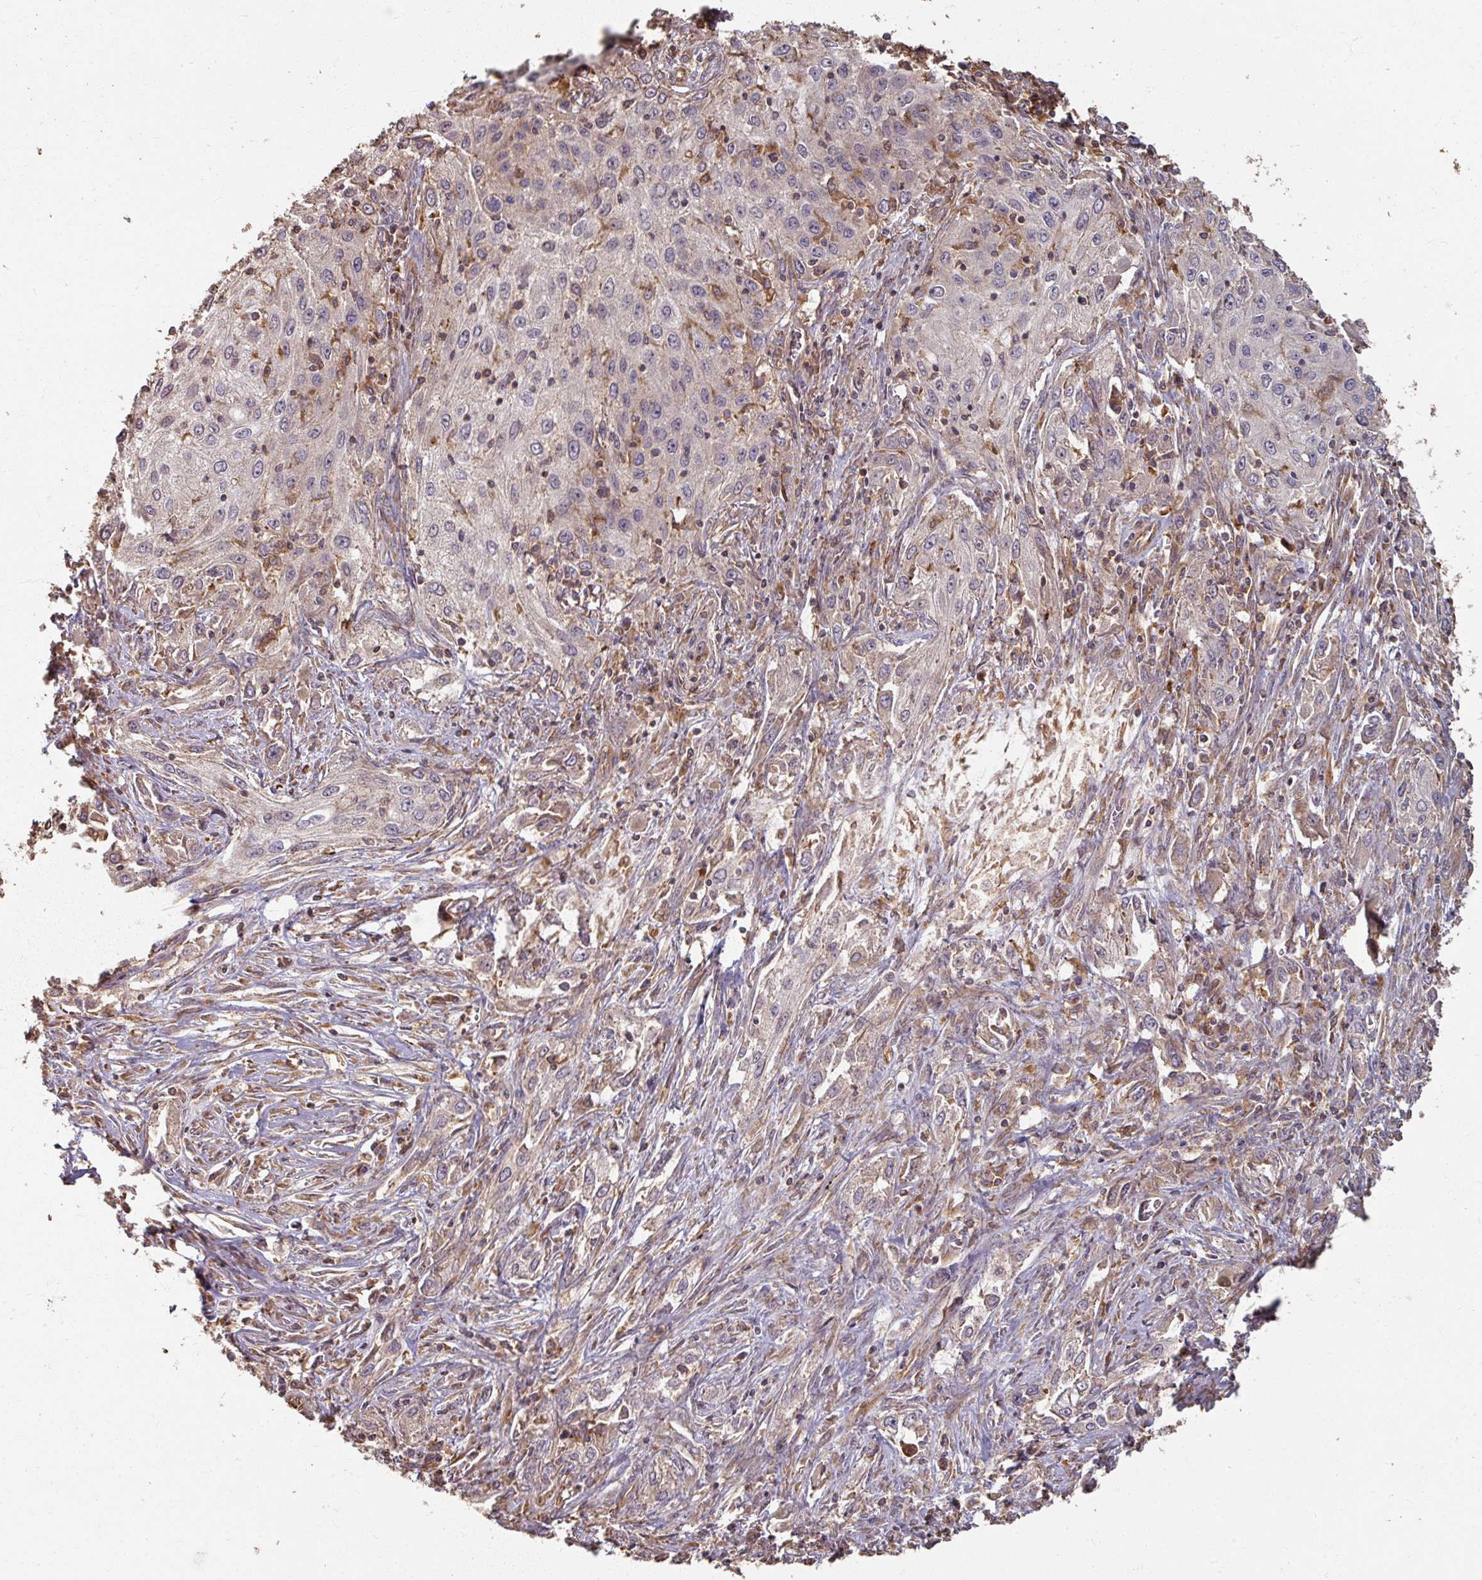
{"staining": {"intensity": "moderate", "quantity": "<25%", "location": "cytoplasmic/membranous"}, "tissue": "lung cancer", "cell_type": "Tumor cells", "image_type": "cancer", "snomed": [{"axis": "morphology", "description": "Squamous cell carcinoma, NOS"}, {"axis": "topography", "description": "Lung"}], "caption": "Protein staining demonstrates moderate cytoplasmic/membranous expression in about <25% of tumor cells in lung cancer. The staining was performed using DAB to visualize the protein expression in brown, while the nuclei were stained in blue with hematoxylin (Magnification: 20x).", "gene": "CCDC68", "patient": {"sex": "female", "age": 69}}